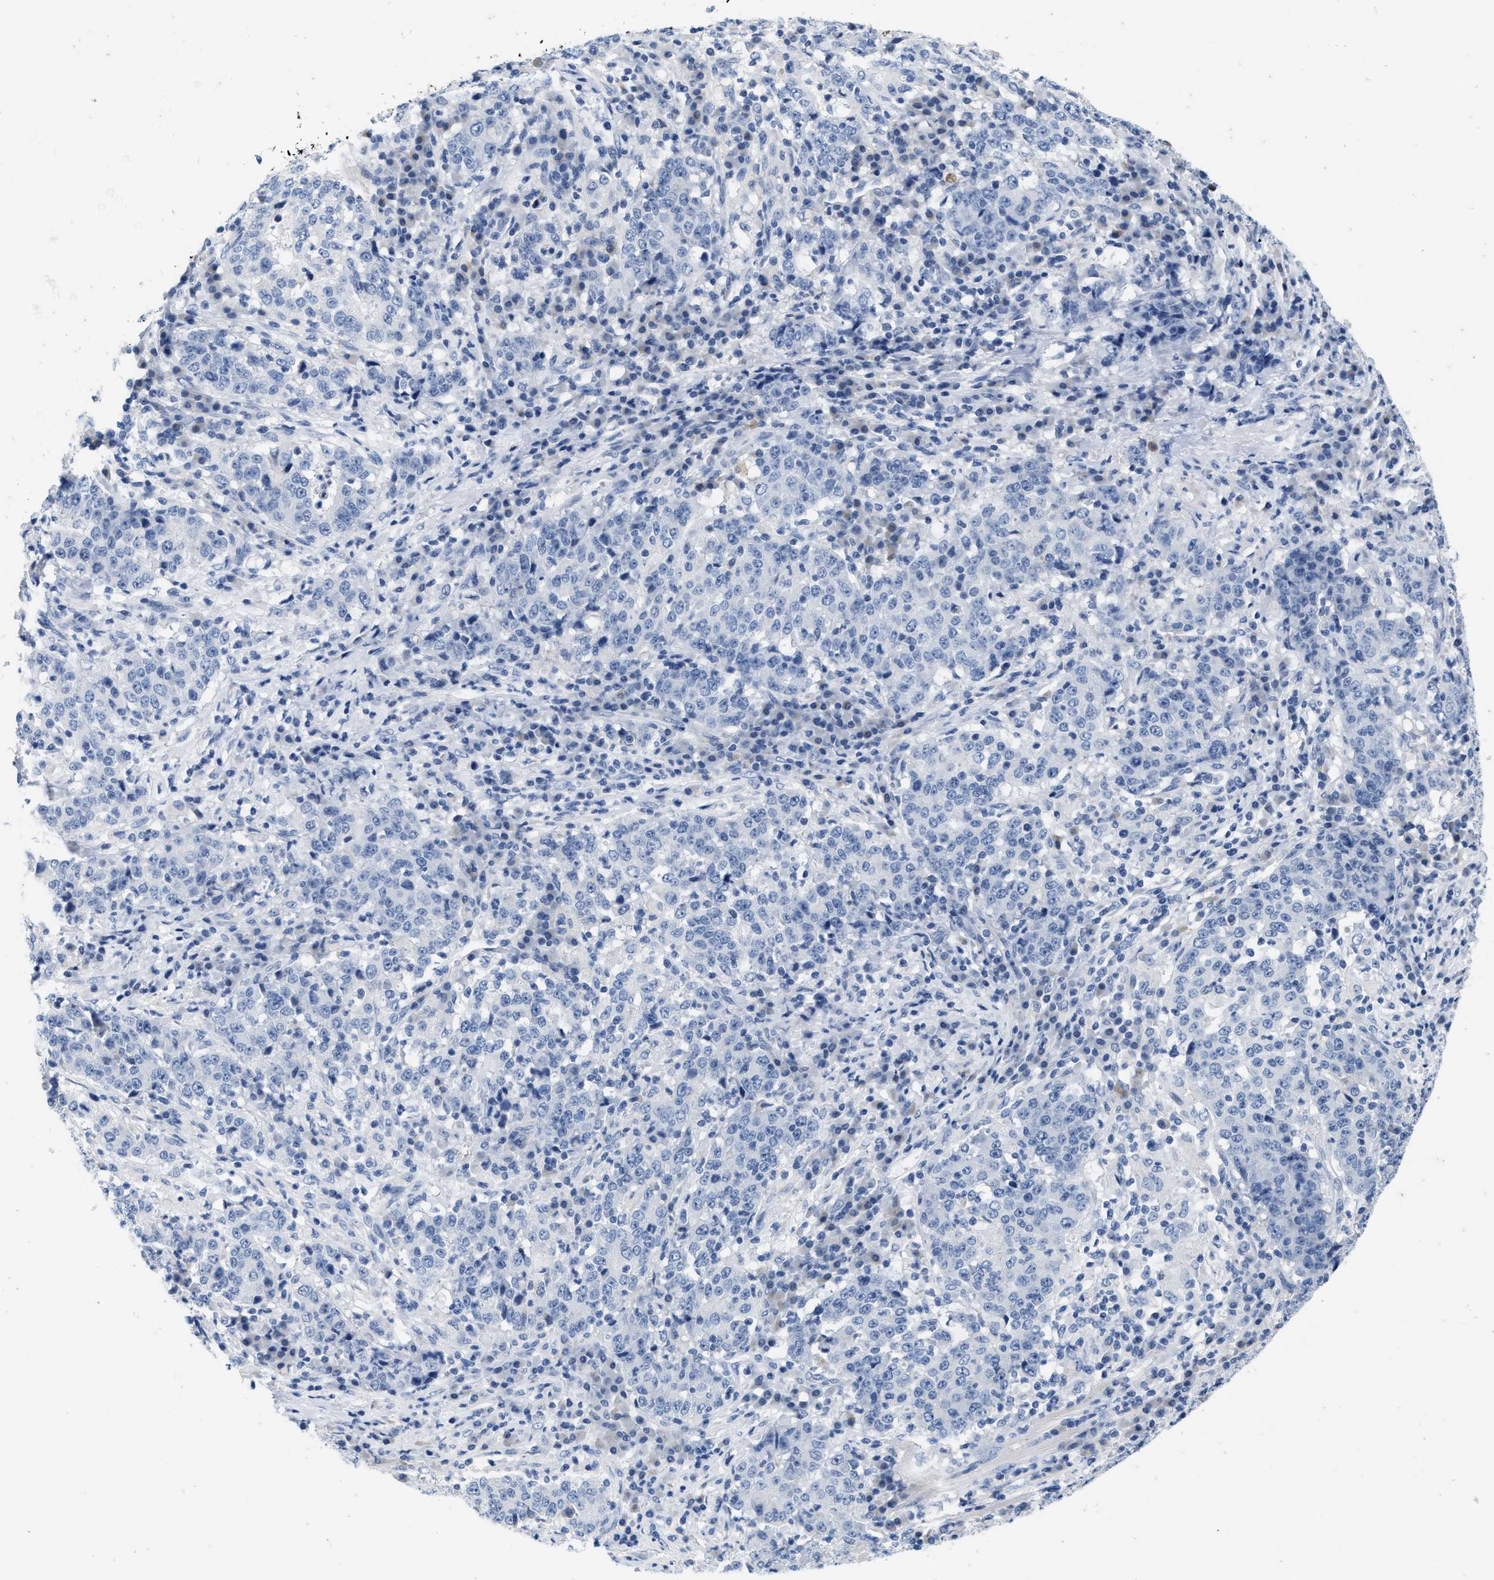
{"staining": {"intensity": "negative", "quantity": "none", "location": "none"}, "tissue": "stomach cancer", "cell_type": "Tumor cells", "image_type": "cancer", "snomed": [{"axis": "morphology", "description": "Adenocarcinoma, NOS"}, {"axis": "topography", "description": "Stomach"}], "caption": "An immunohistochemistry histopathology image of adenocarcinoma (stomach) is shown. There is no staining in tumor cells of adenocarcinoma (stomach). The staining is performed using DAB (3,3'-diaminobenzidine) brown chromogen with nuclei counter-stained in using hematoxylin.", "gene": "ABCB11", "patient": {"sex": "male", "age": 59}}